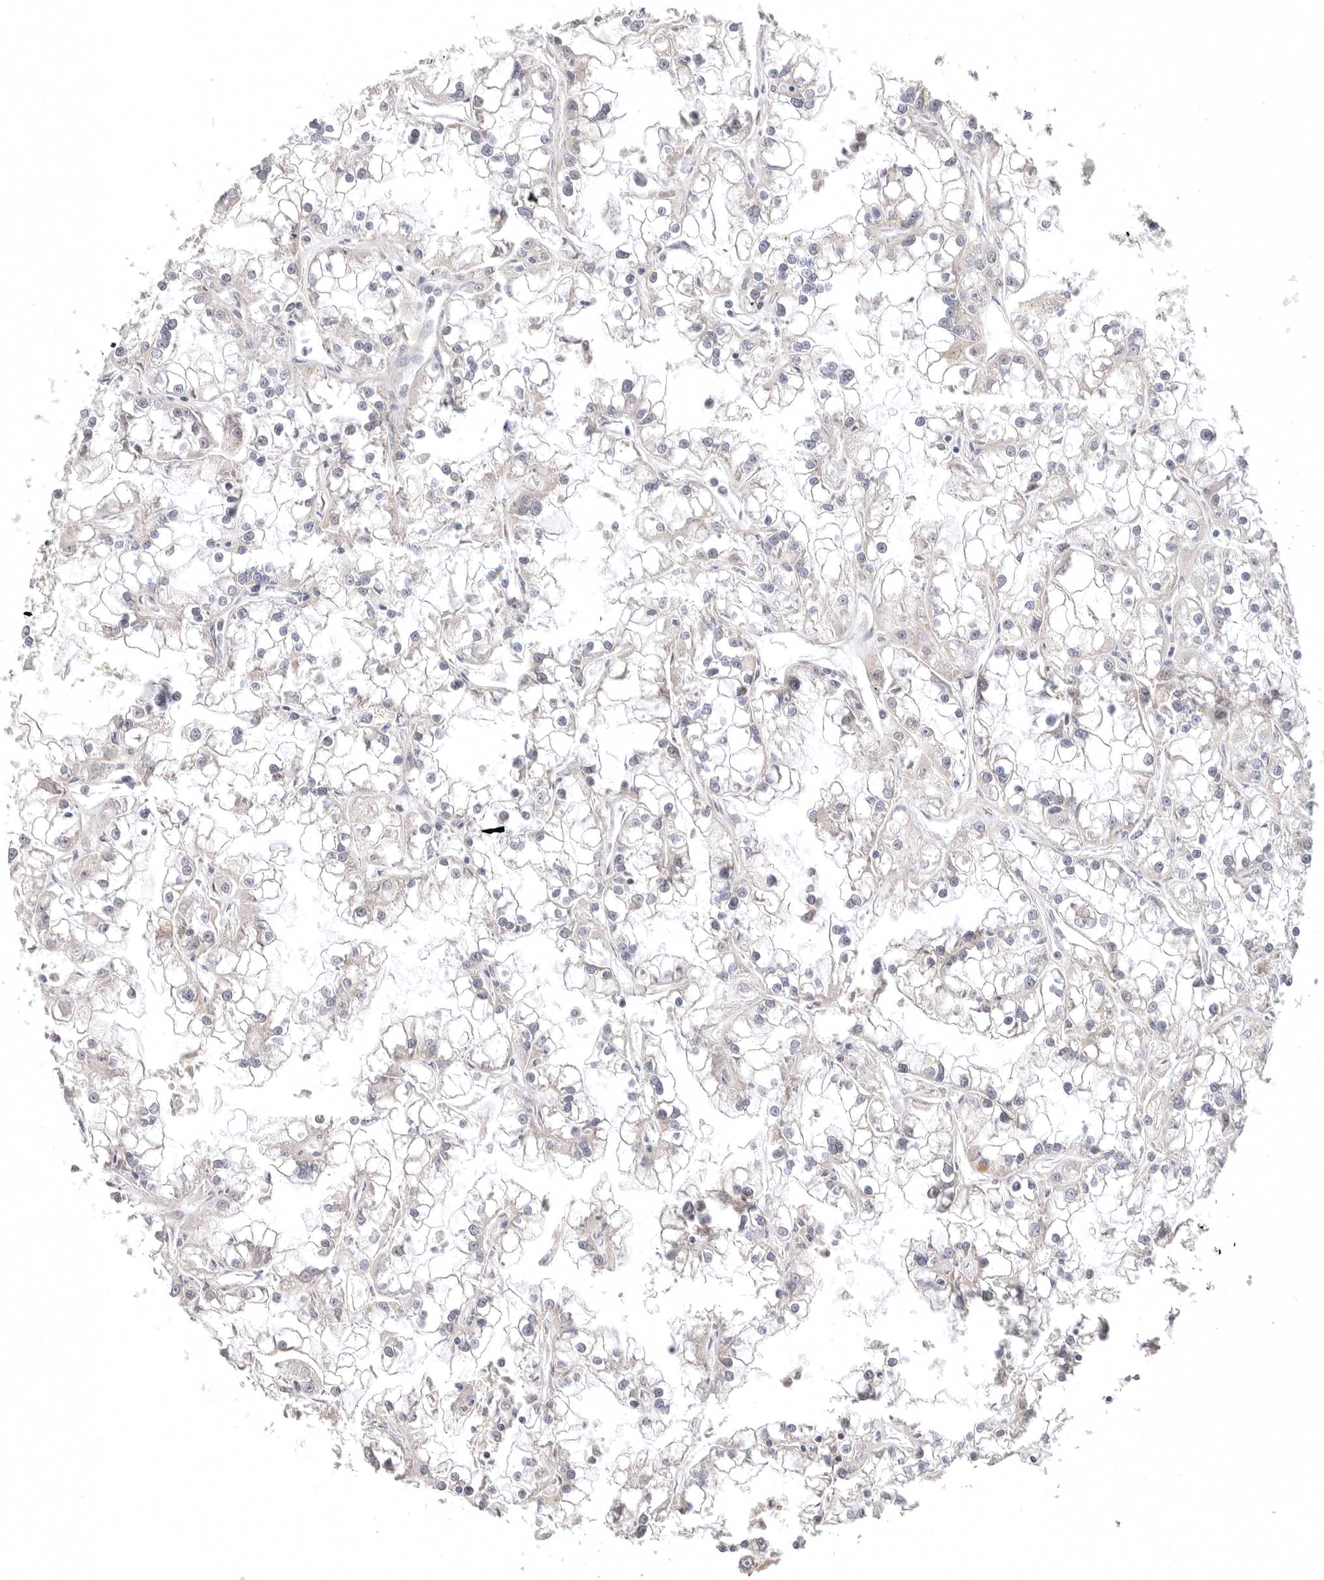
{"staining": {"intensity": "negative", "quantity": "none", "location": "none"}, "tissue": "renal cancer", "cell_type": "Tumor cells", "image_type": "cancer", "snomed": [{"axis": "morphology", "description": "Adenocarcinoma, NOS"}, {"axis": "topography", "description": "Kidney"}], "caption": "The image shows no staining of tumor cells in renal adenocarcinoma.", "gene": "TFB2M", "patient": {"sex": "female", "age": 52}}